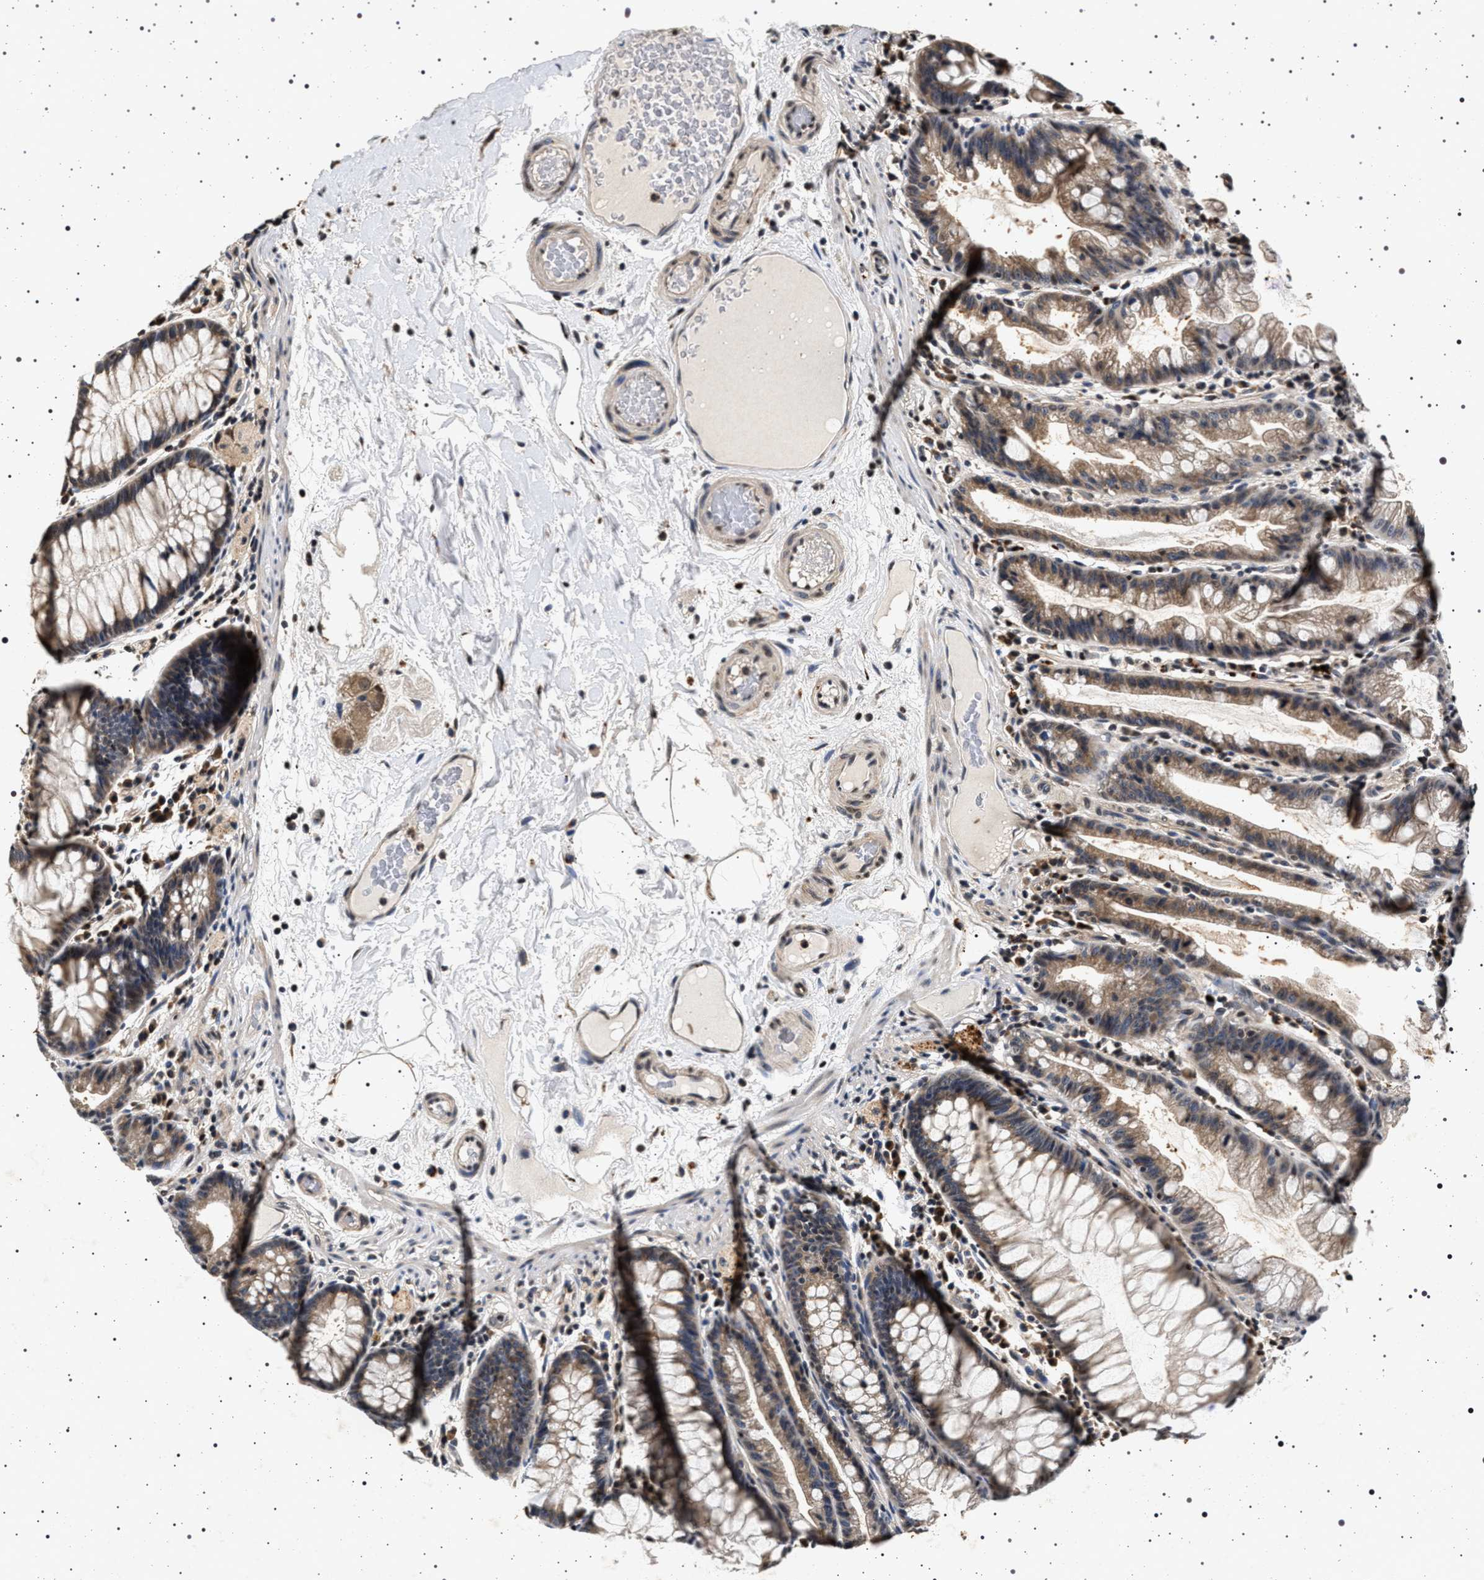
{"staining": {"intensity": "moderate", "quantity": ">75%", "location": "cytoplasmic/membranous,nuclear"}, "tissue": "colon", "cell_type": "Endothelial cells", "image_type": "normal", "snomed": [{"axis": "morphology", "description": "Normal tissue, NOS"}, {"axis": "topography", "description": "Smooth muscle"}, {"axis": "topography", "description": "Colon"}], "caption": "An image of human colon stained for a protein shows moderate cytoplasmic/membranous,nuclear brown staining in endothelial cells.", "gene": "CDKN1B", "patient": {"sex": "male", "age": 67}}